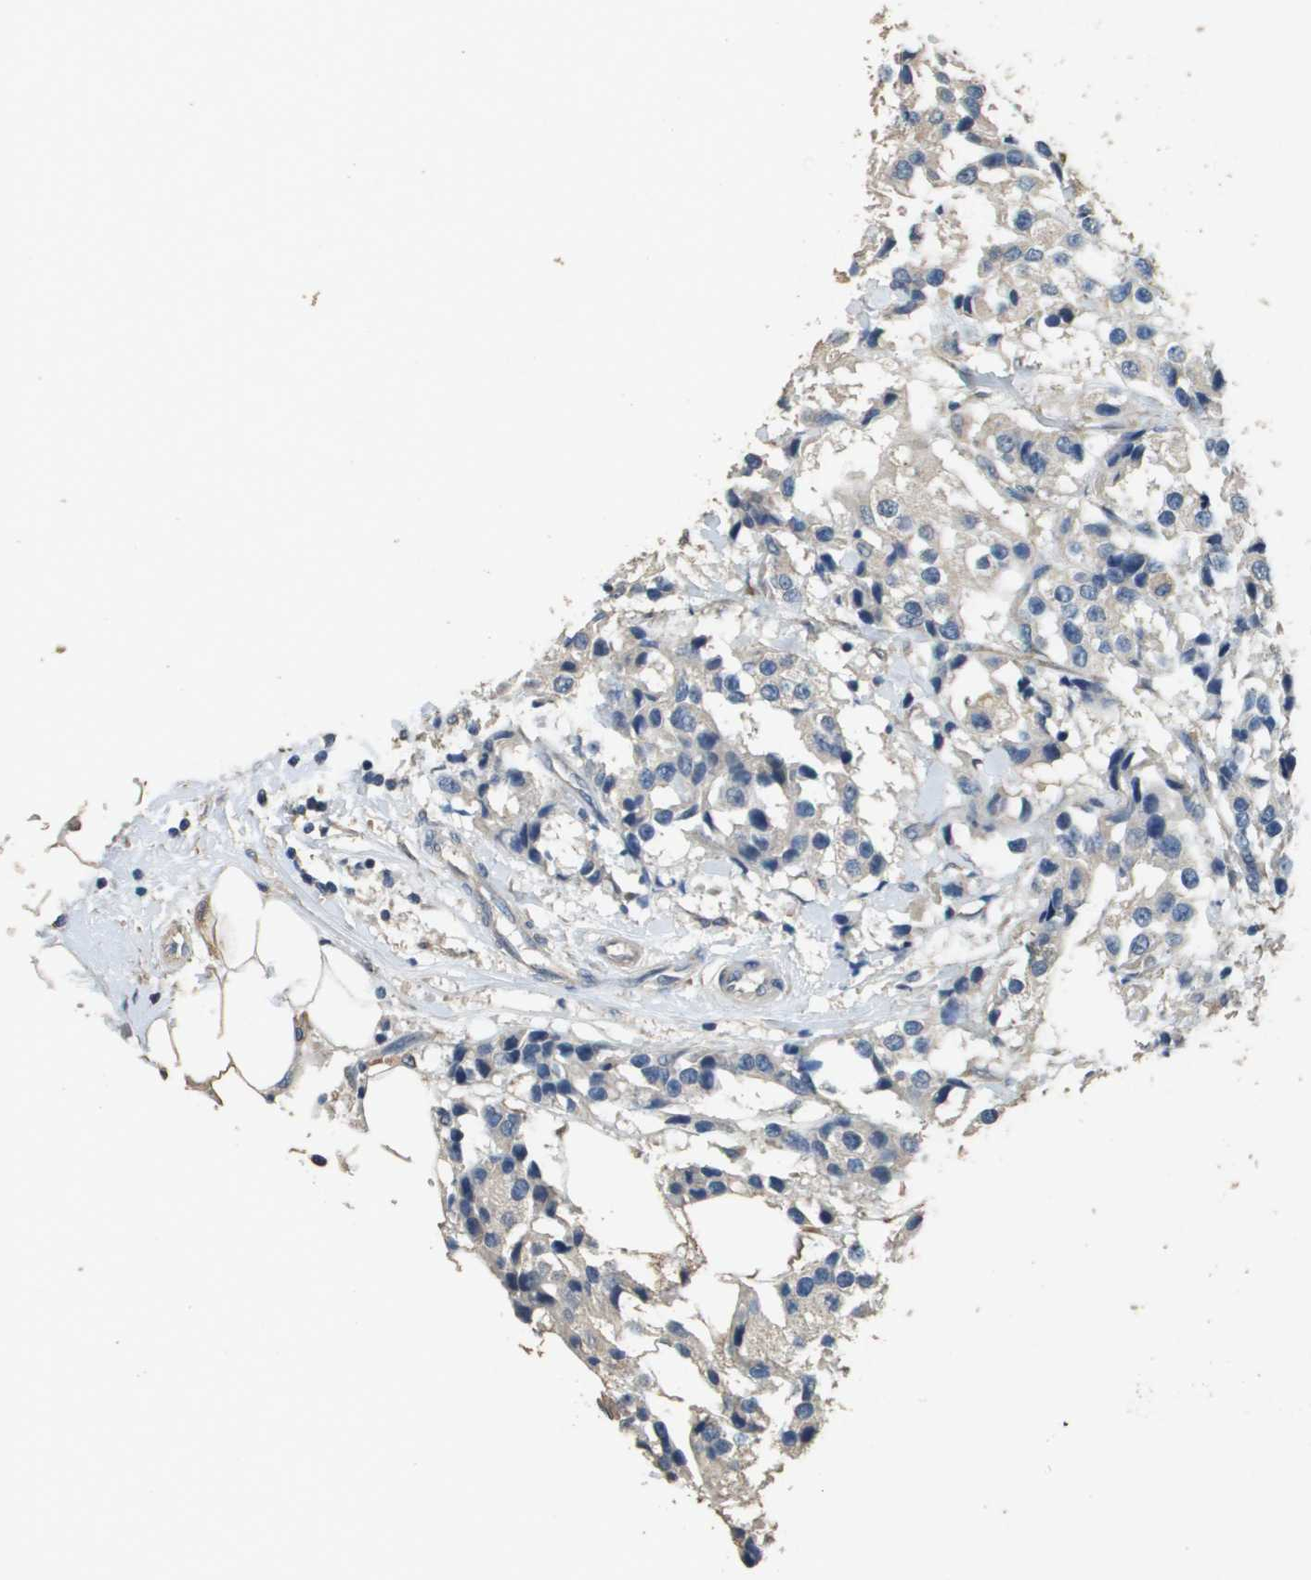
{"staining": {"intensity": "negative", "quantity": "none", "location": "none"}, "tissue": "breast cancer", "cell_type": "Tumor cells", "image_type": "cancer", "snomed": [{"axis": "morphology", "description": "Normal tissue, NOS"}, {"axis": "morphology", "description": "Duct carcinoma"}, {"axis": "topography", "description": "Breast"}], "caption": "Protein analysis of breast cancer exhibits no significant staining in tumor cells.", "gene": "RAB6B", "patient": {"sex": "female", "age": 39}}